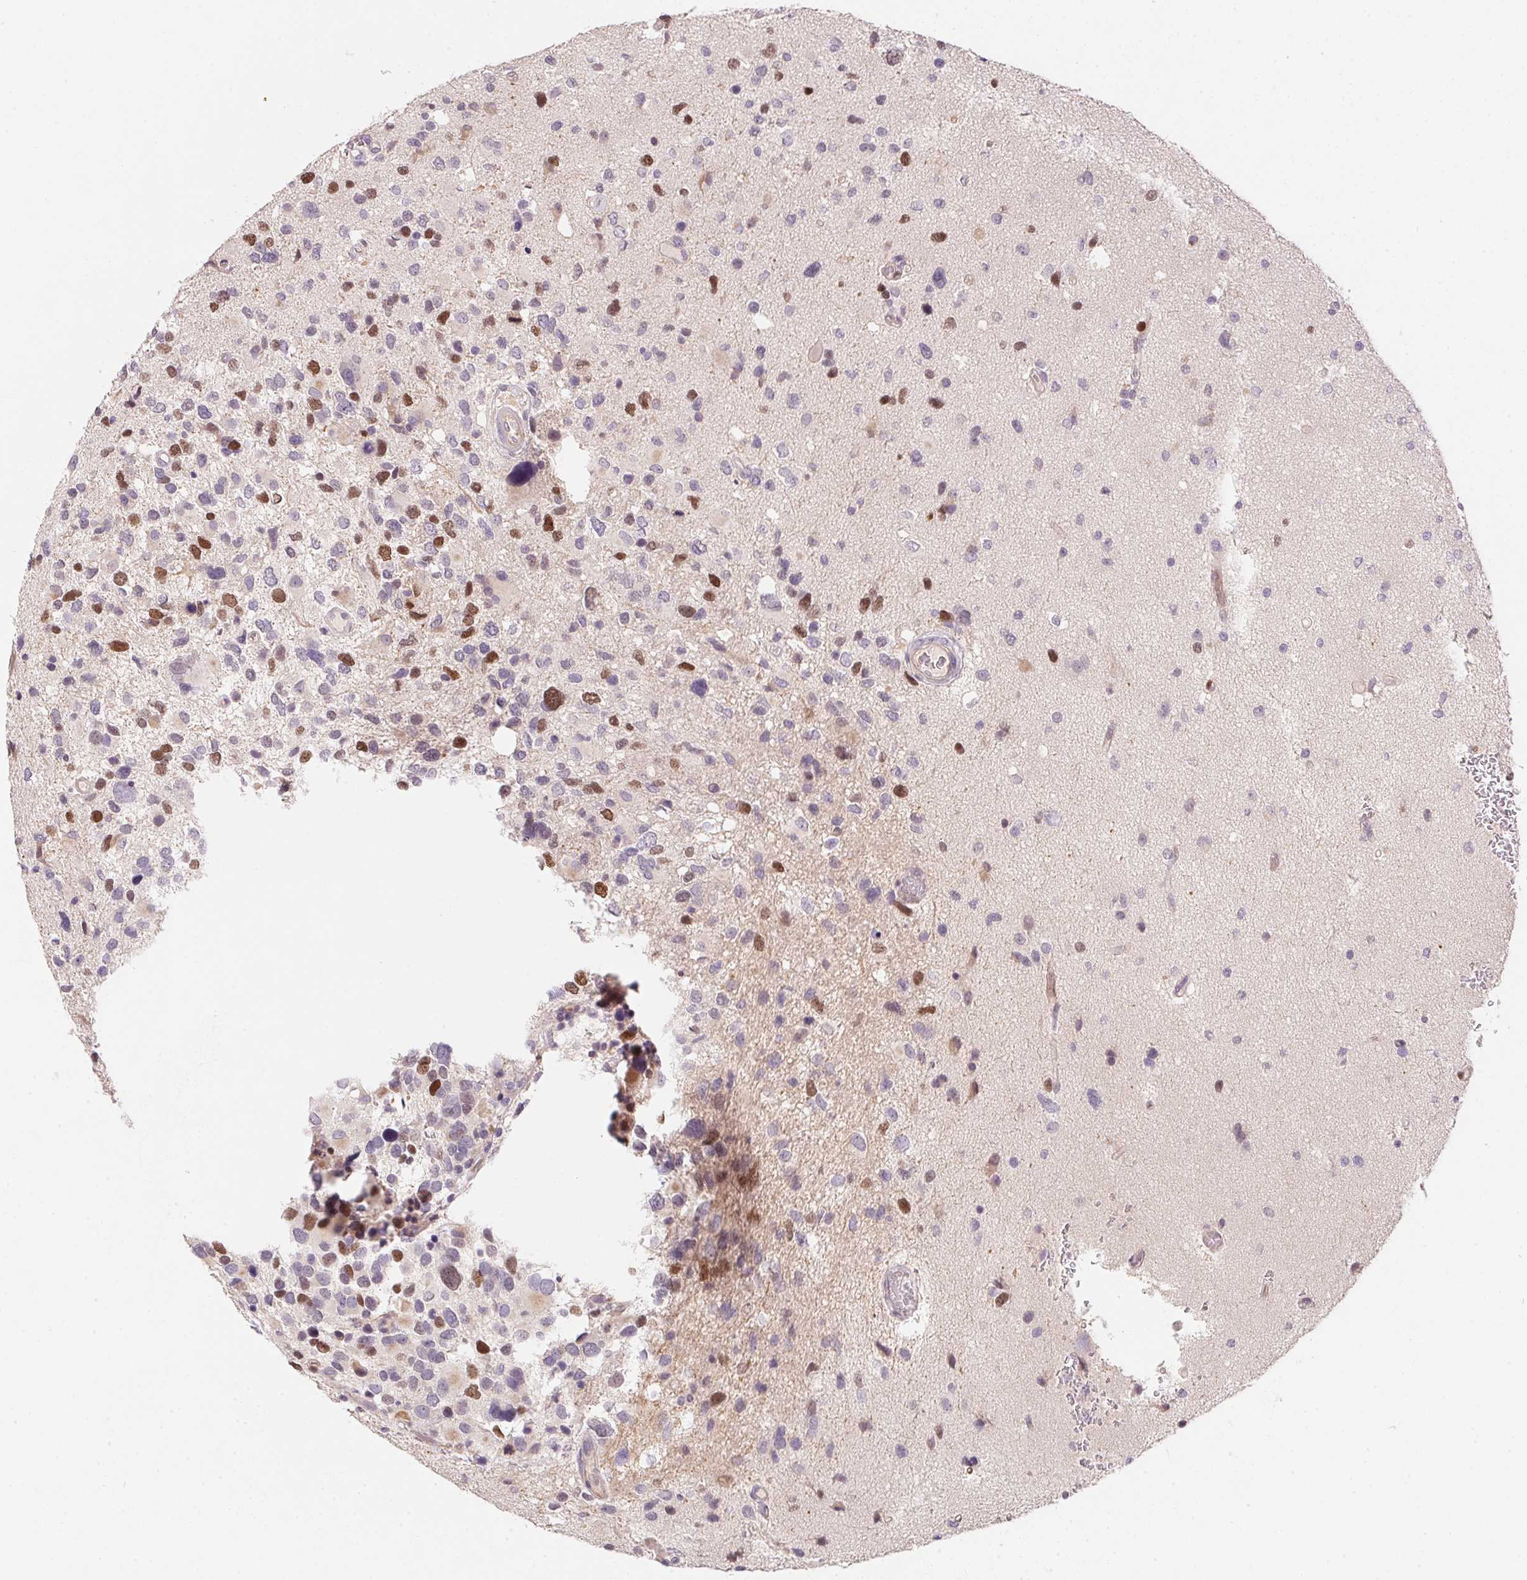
{"staining": {"intensity": "moderate", "quantity": "<25%", "location": "nuclear"}, "tissue": "glioma", "cell_type": "Tumor cells", "image_type": "cancer", "snomed": [{"axis": "morphology", "description": "Glioma, malignant, Low grade"}, {"axis": "topography", "description": "Brain"}], "caption": "The immunohistochemical stain highlights moderate nuclear staining in tumor cells of glioma tissue.", "gene": "HELLS", "patient": {"sex": "female", "age": 32}}